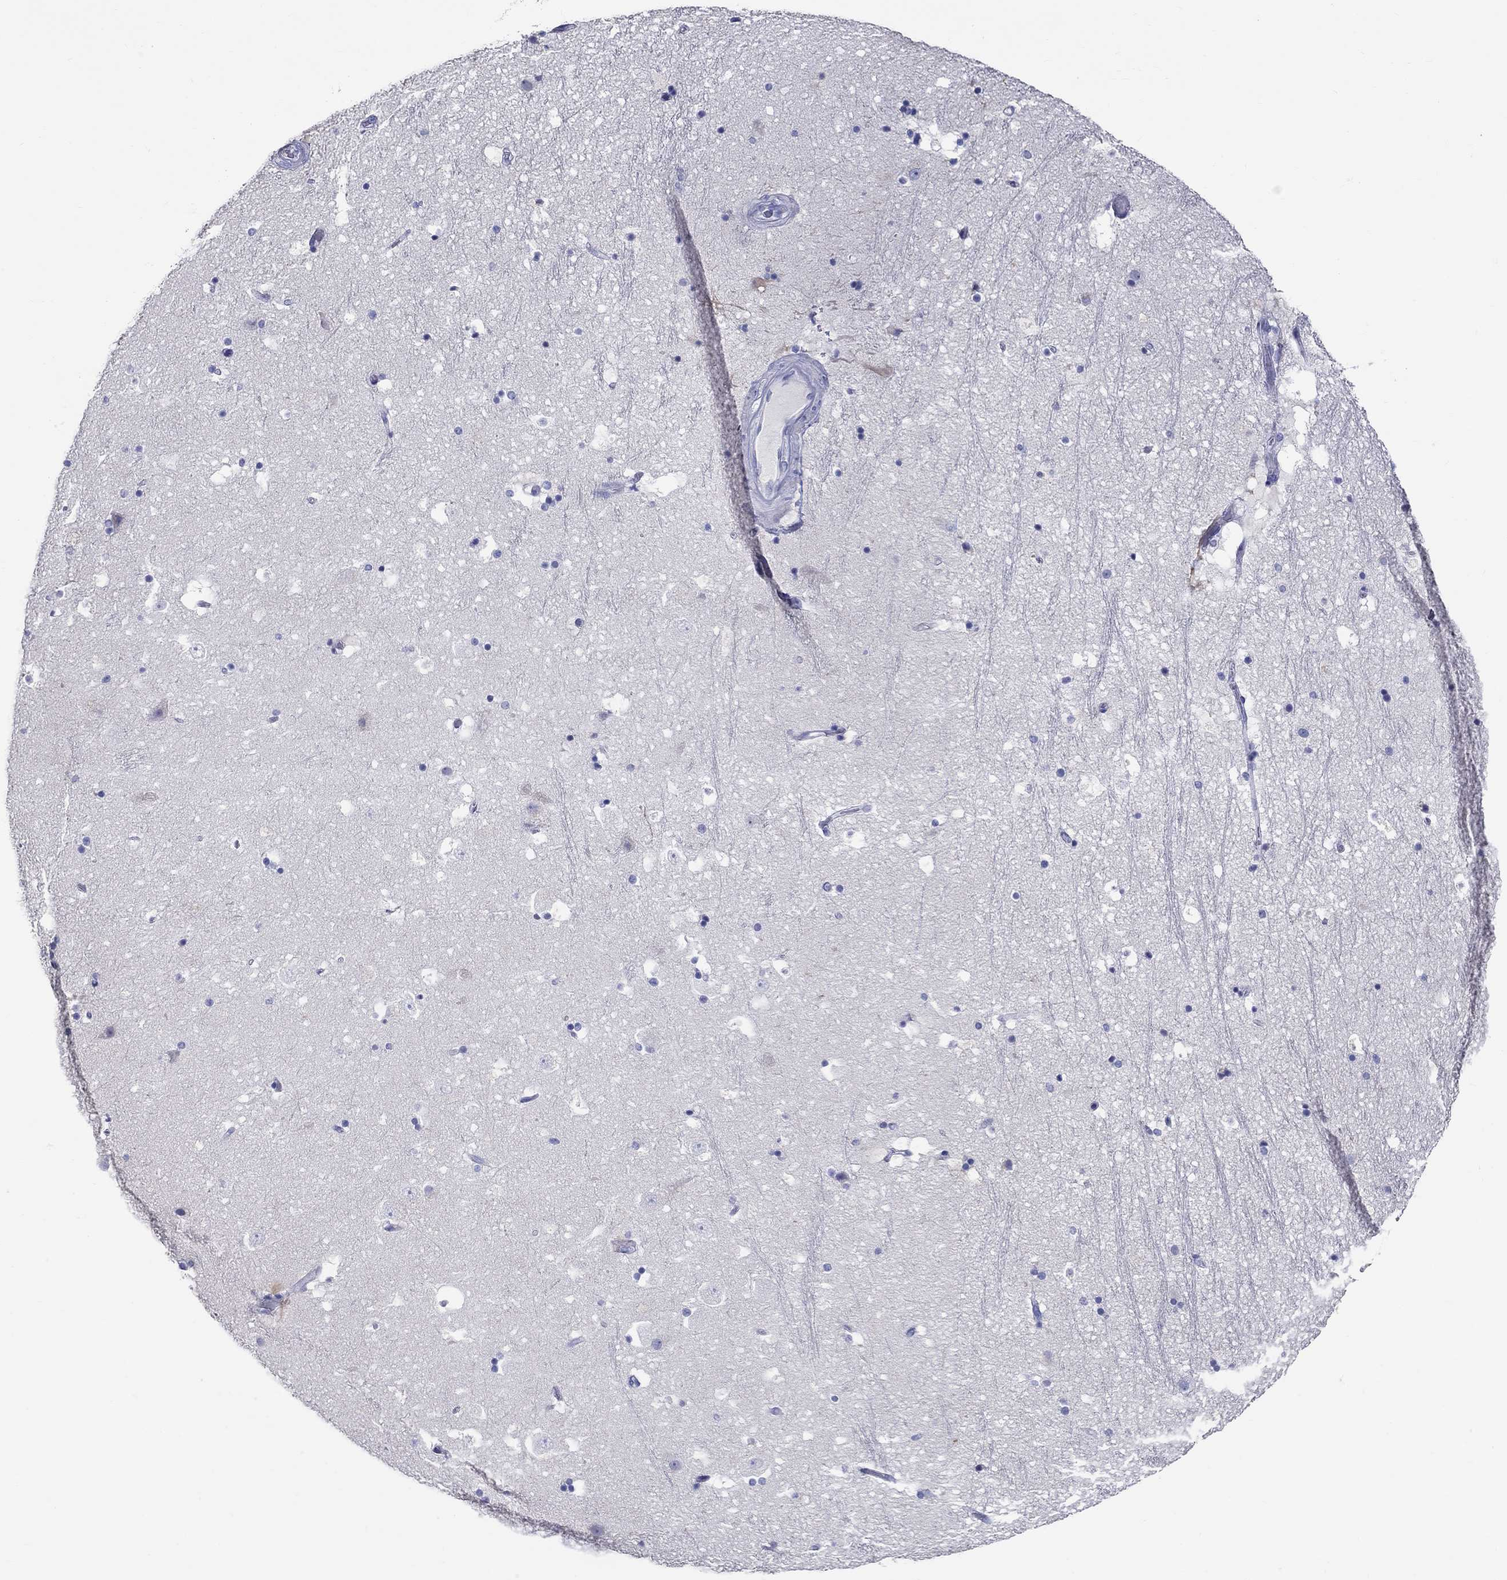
{"staining": {"intensity": "negative", "quantity": "none", "location": "none"}, "tissue": "hippocampus", "cell_type": "Glial cells", "image_type": "normal", "snomed": [{"axis": "morphology", "description": "Normal tissue, NOS"}, {"axis": "topography", "description": "Hippocampus"}], "caption": "Glial cells are negative for brown protein staining in benign hippocampus. (DAB IHC visualized using brightfield microscopy, high magnification).", "gene": "CRYGS", "patient": {"sex": "male", "age": 51}}